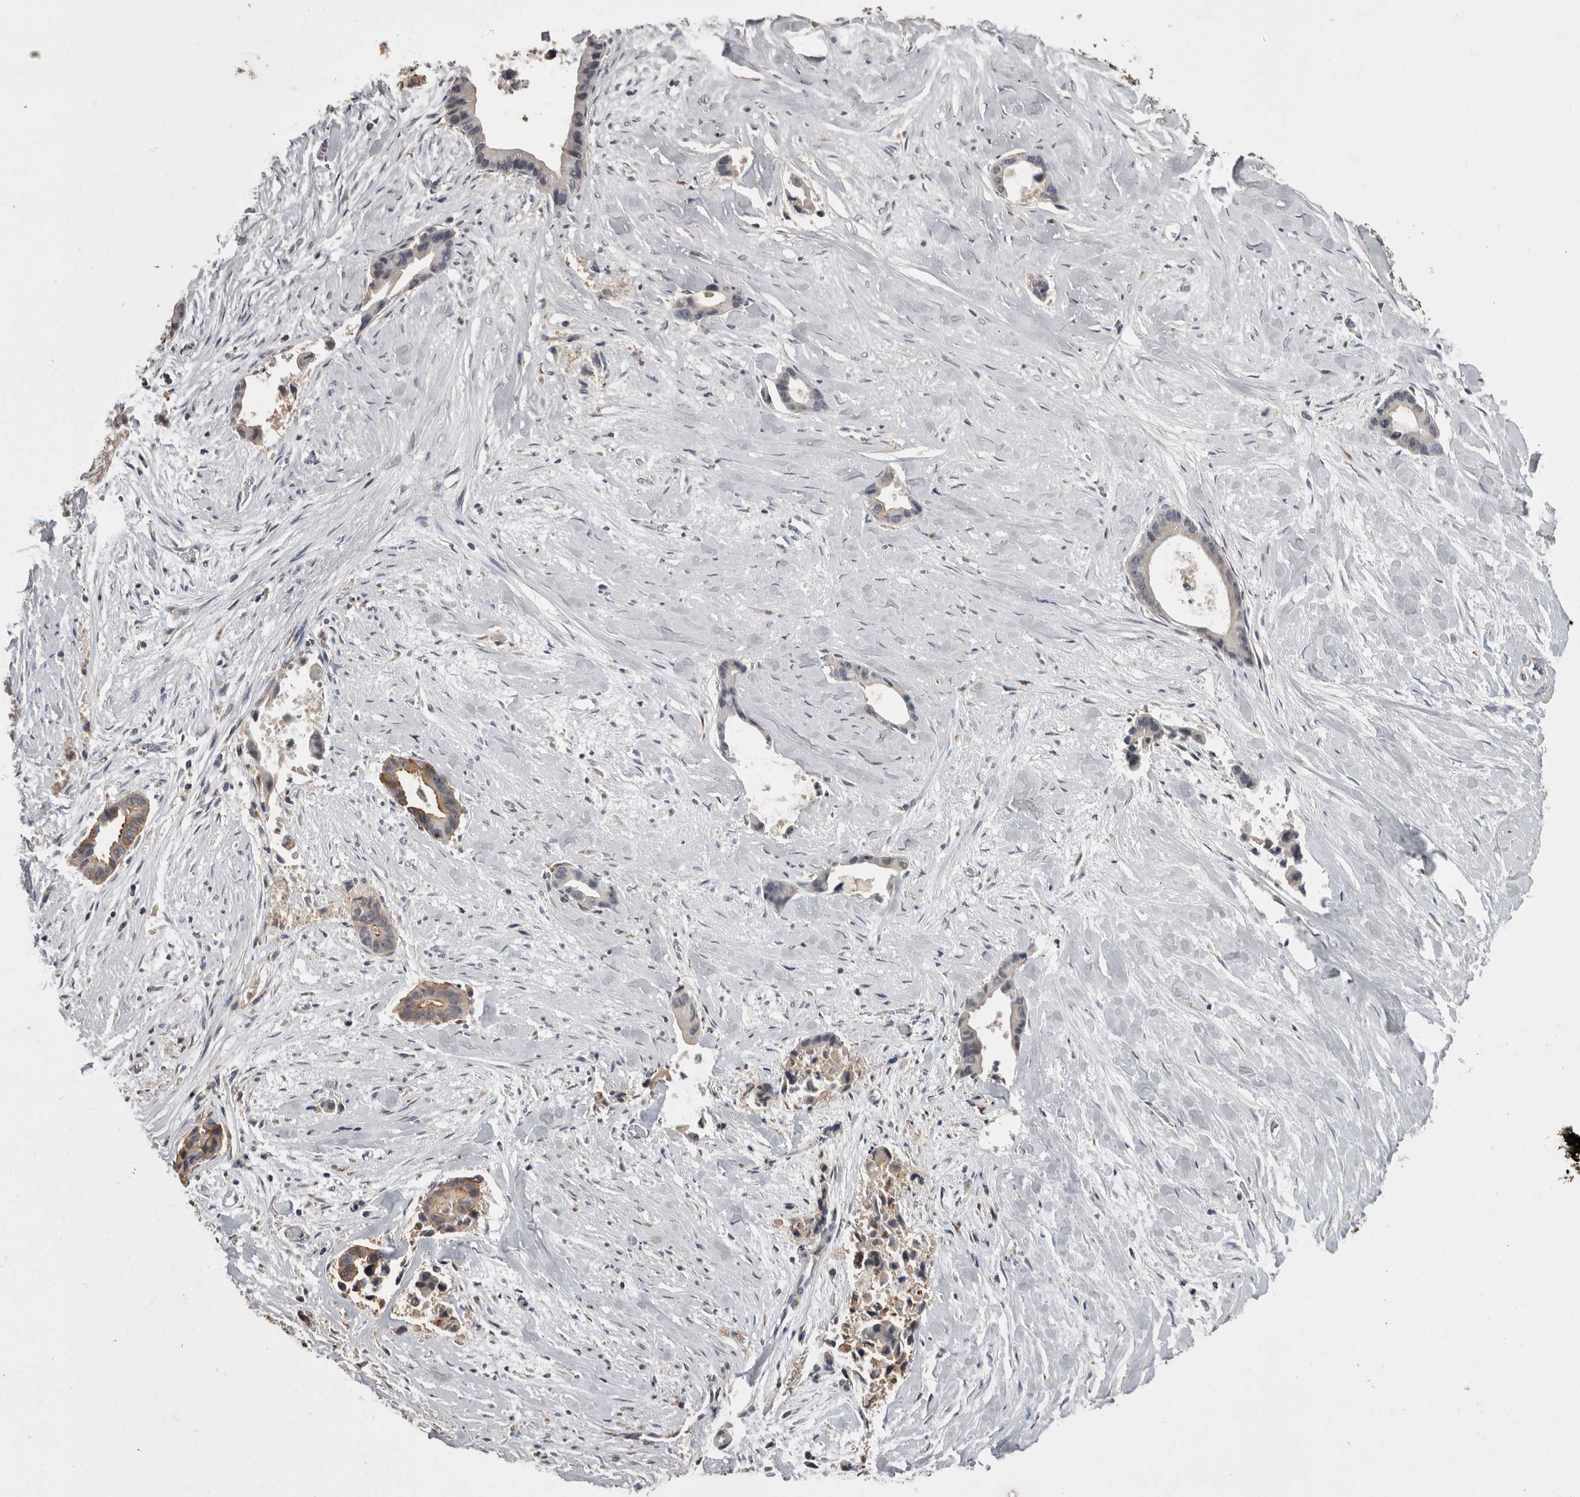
{"staining": {"intensity": "weak", "quantity": "25%-75%", "location": "cytoplasmic/membranous"}, "tissue": "liver cancer", "cell_type": "Tumor cells", "image_type": "cancer", "snomed": [{"axis": "morphology", "description": "Cholangiocarcinoma"}, {"axis": "topography", "description": "Liver"}], "caption": "A high-resolution image shows immunohistochemistry (IHC) staining of liver cancer, which shows weak cytoplasmic/membranous staining in about 25%-75% of tumor cells.", "gene": "ANXA13", "patient": {"sex": "female", "age": 55}}